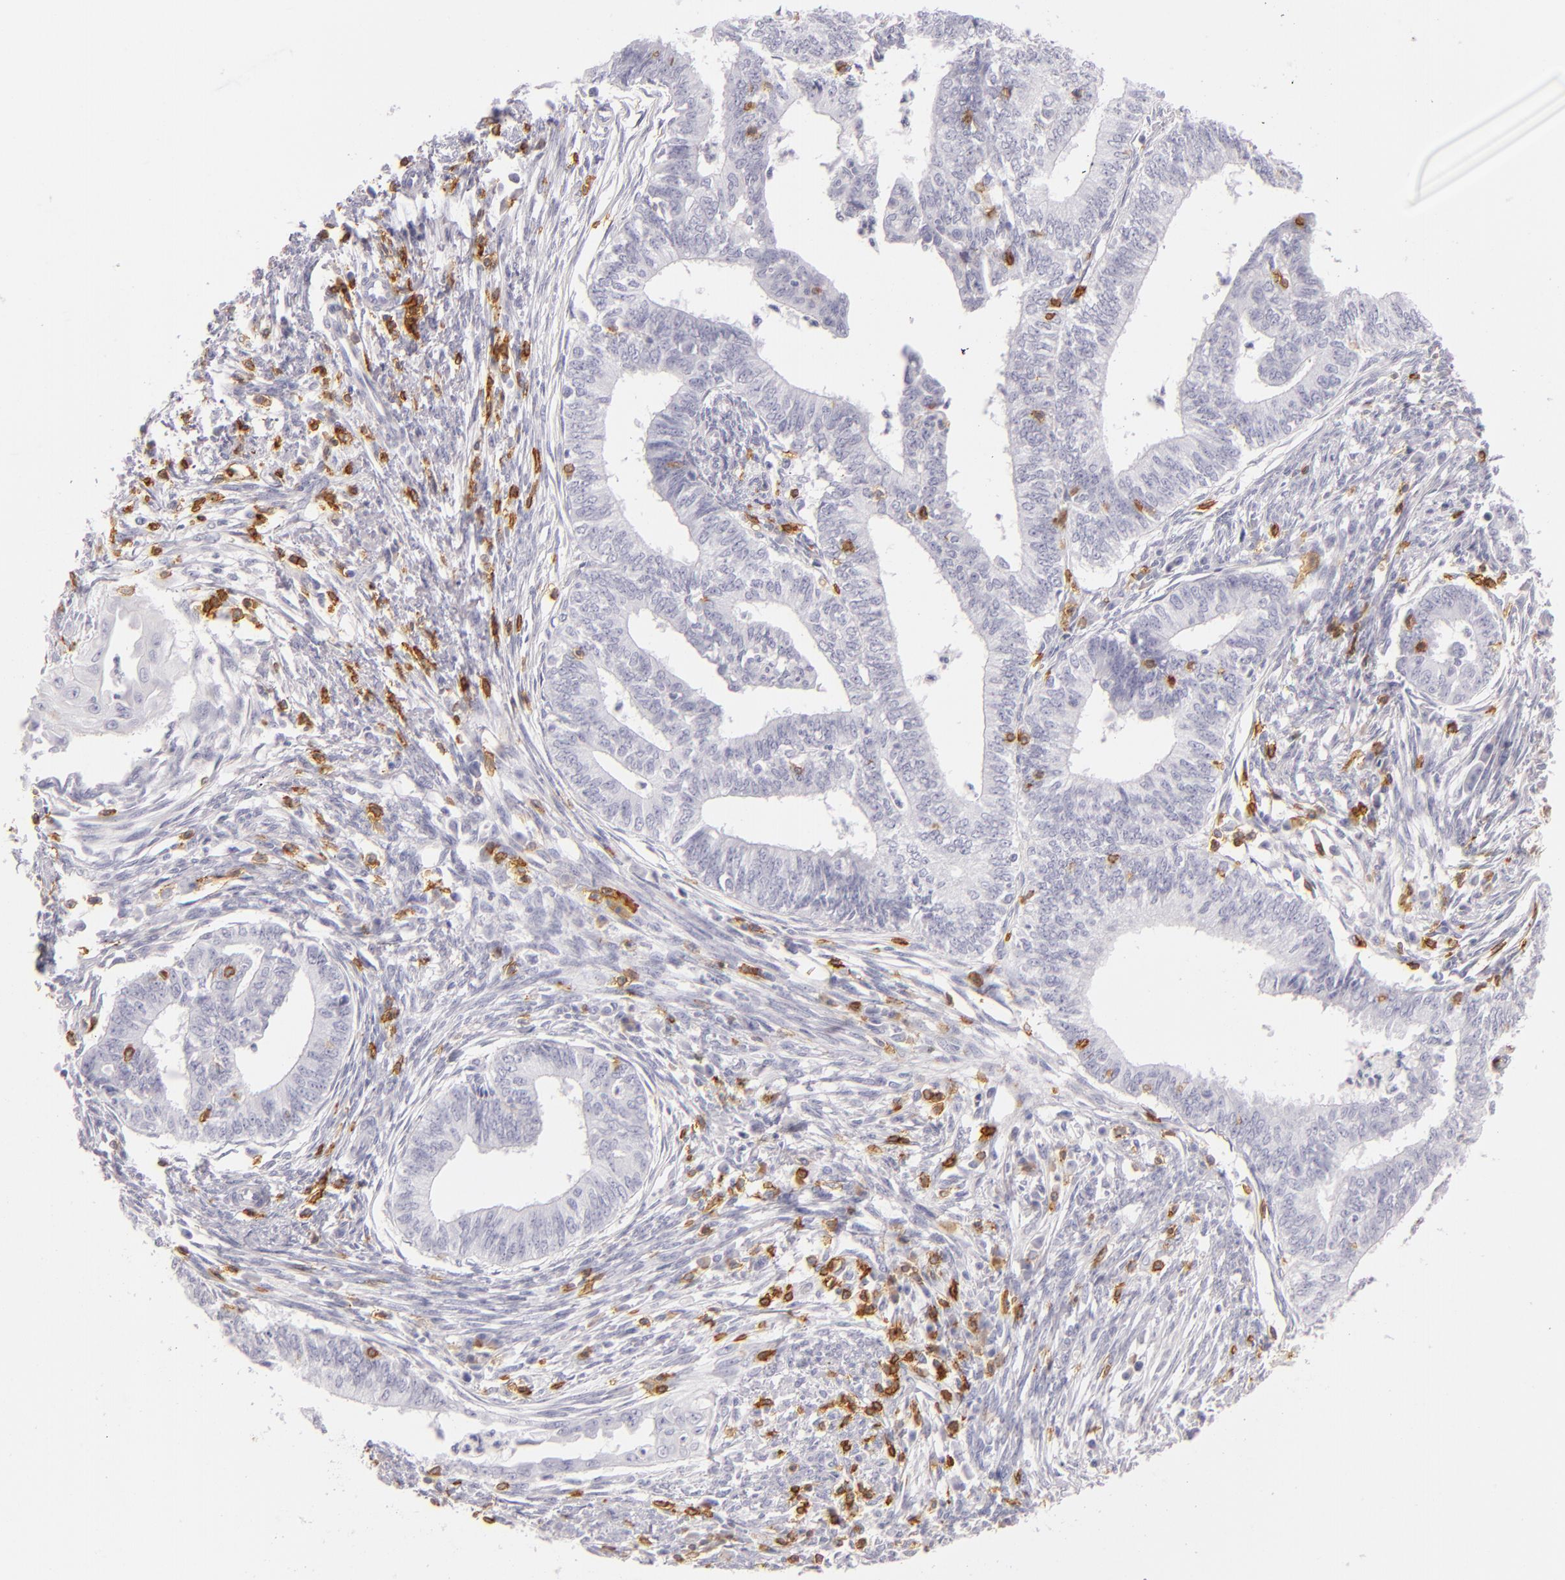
{"staining": {"intensity": "negative", "quantity": "none", "location": "none"}, "tissue": "endometrial cancer", "cell_type": "Tumor cells", "image_type": "cancer", "snomed": [{"axis": "morphology", "description": "Adenocarcinoma, NOS"}, {"axis": "topography", "description": "Endometrium"}], "caption": "The micrograph displays no staining of tumor cells in endometrial cancer.", "gene": "LAT", "patient": {"sex": "female", "age": 66}}